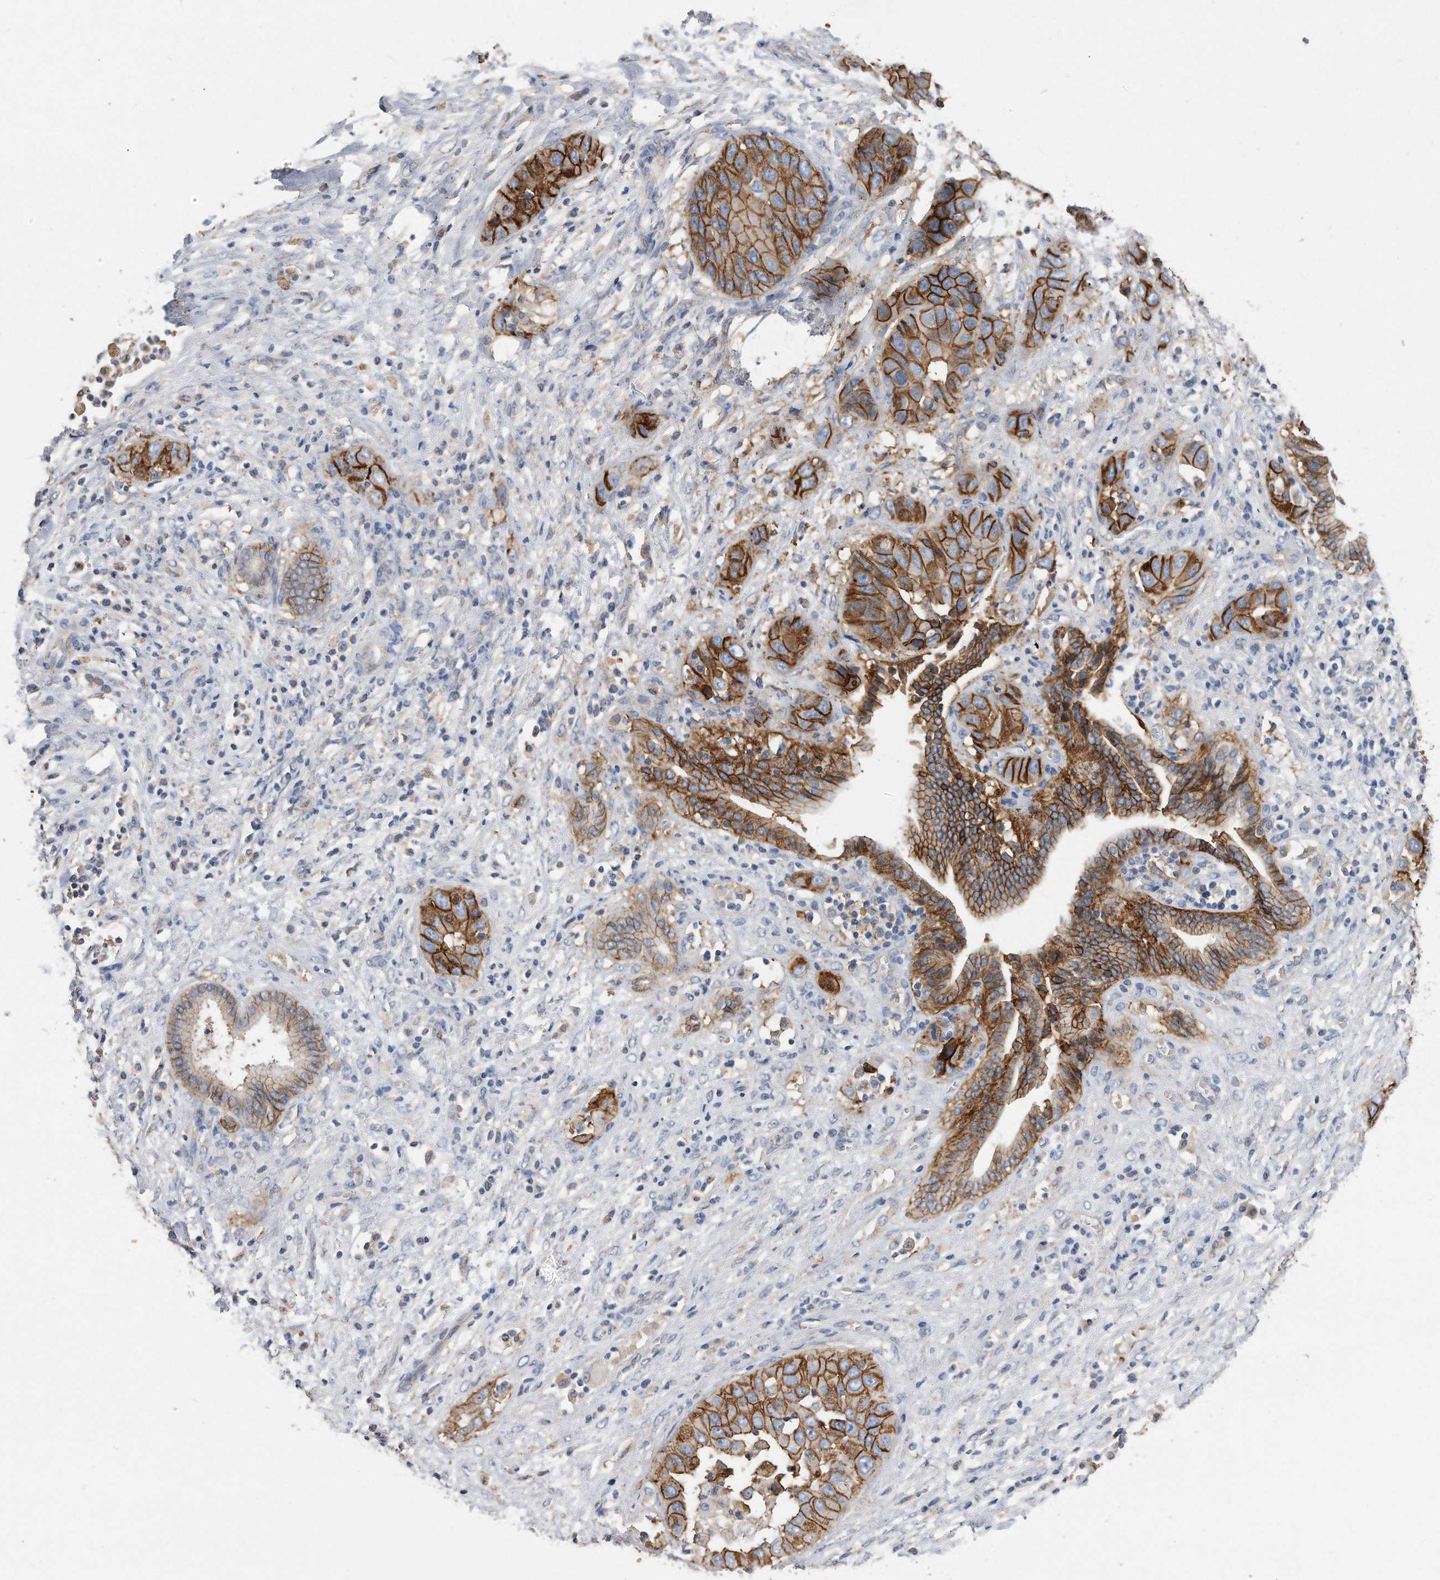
{"staining": {"intensity": "strong", "quantity": ">75%", "location": "cytoplasmic/membranous"}, "tissue": "liver cancer", "cell_type": "Tumor cells", "image_type": "cancer", "snomed": [{"axis": "morphology", "description": "Cholangiocarcinoma"}, {"axis": "topography", "description": "Liver"}], "caption": "A brown stain shows strong cytoplasmic/membranous expression of a protein in human cholangiocarcinoma (liver) tumor cells.", "gene": "CDCP1", "patient": {"sex": "female", "age": 52}}